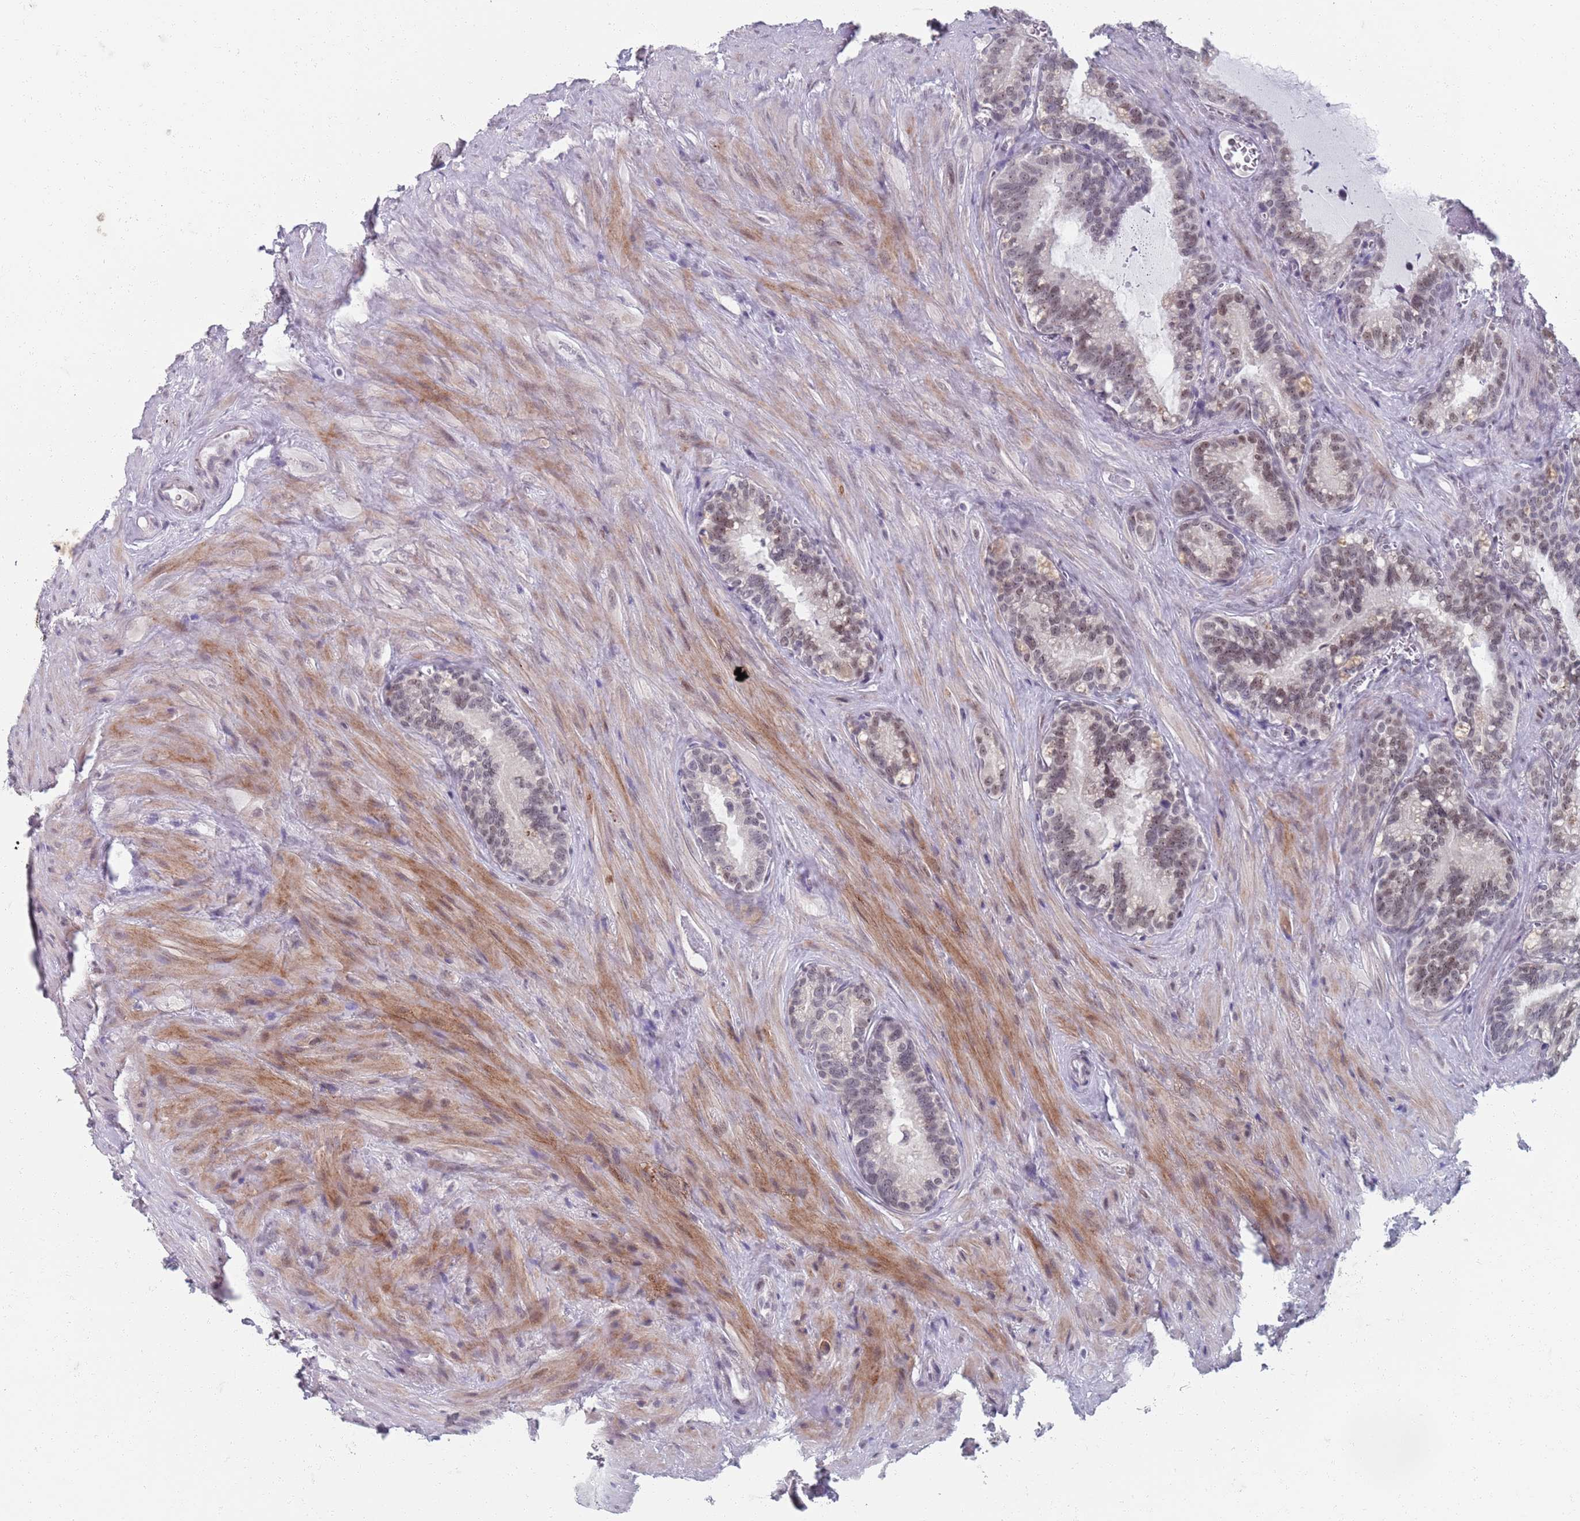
{"staining": {"intensity": "weak", "quantity": "25%-75%", "location": "nuclear"}, "tissue": "seminal vesicle", "cell_type": "Glandular cells", "image_type": "normal", "snomed": [{"axis": "morphology", "description": "Normal tissue, NOS"}, {"axis": "topography", "description": "Prostate"}, {"axis": "topography", "description": "Seminal veicle"}], "caption": "Protein expression analysis of normal human seminal vesicle reveals weak nuclear positivity in approximately 25%-75% of glandular cells. Nuclei are stained in blue.", "gene": "SAMD1", "patient": {"sex": "male", "age": 58}}